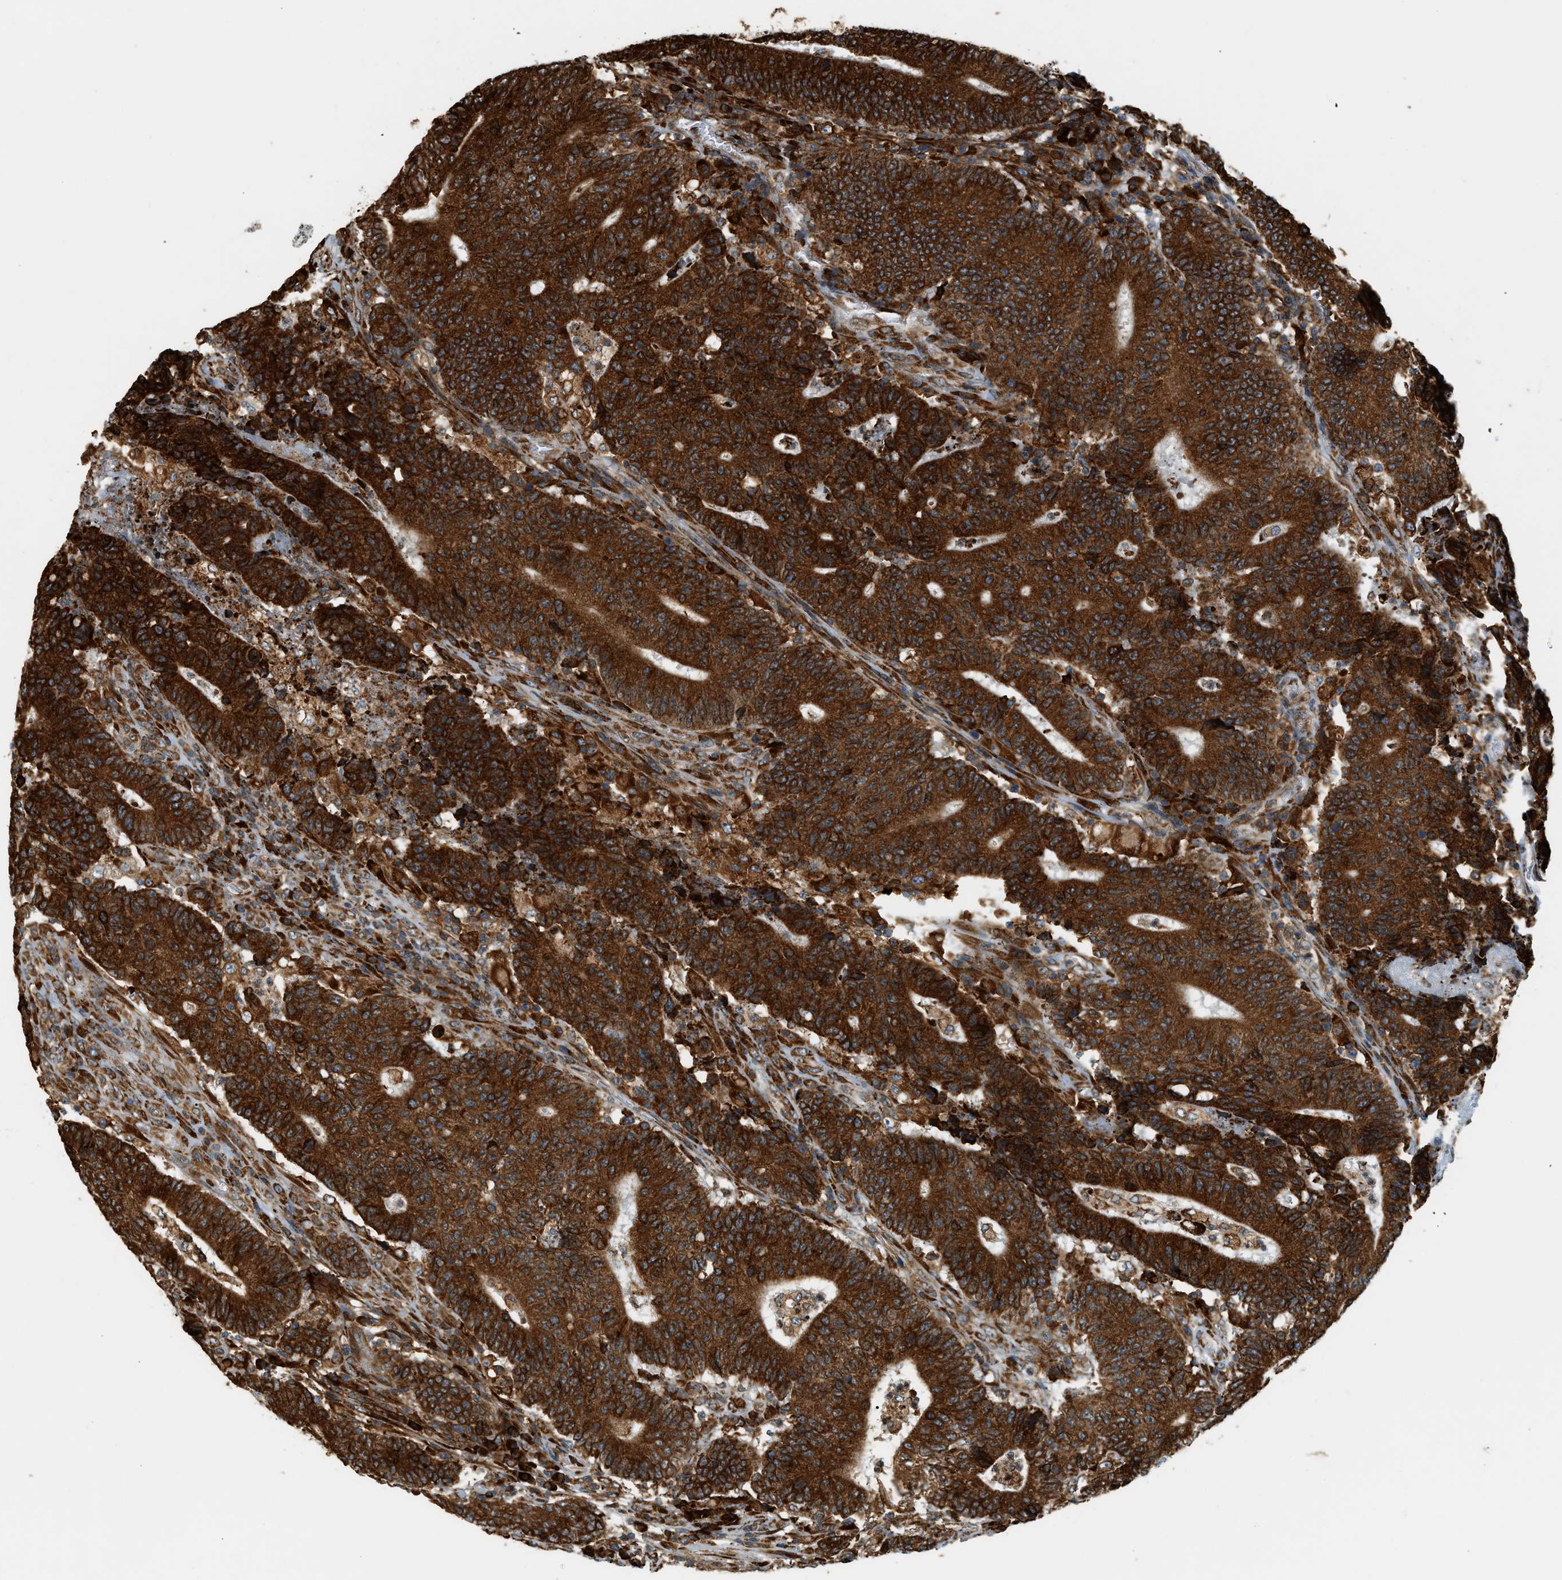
{"staining": {"intensity": "strong", "quantity": ">75%", "location": "cytoplasmic/membranous"}, "tissue": "colorectal cancer", "cell_type": "Tumor cells", "image_type": "cancer", "snomed": [{"axis": "morphology", "description": "Normal tissue, NOS"}, {"axis": "morphology", "description": "Adenocarcinoma, NOS"}, {"axis": "topography", "description": "Colon"}], "caption": "Human adenocarcinoma (colorectal) stained with a brown dye displays strong cytoplasmic/membranous positive positivity in approximately >75% of tumor cells.", "gene": "SEMA4D", "patient": {"sex": "female", "age": 75}}